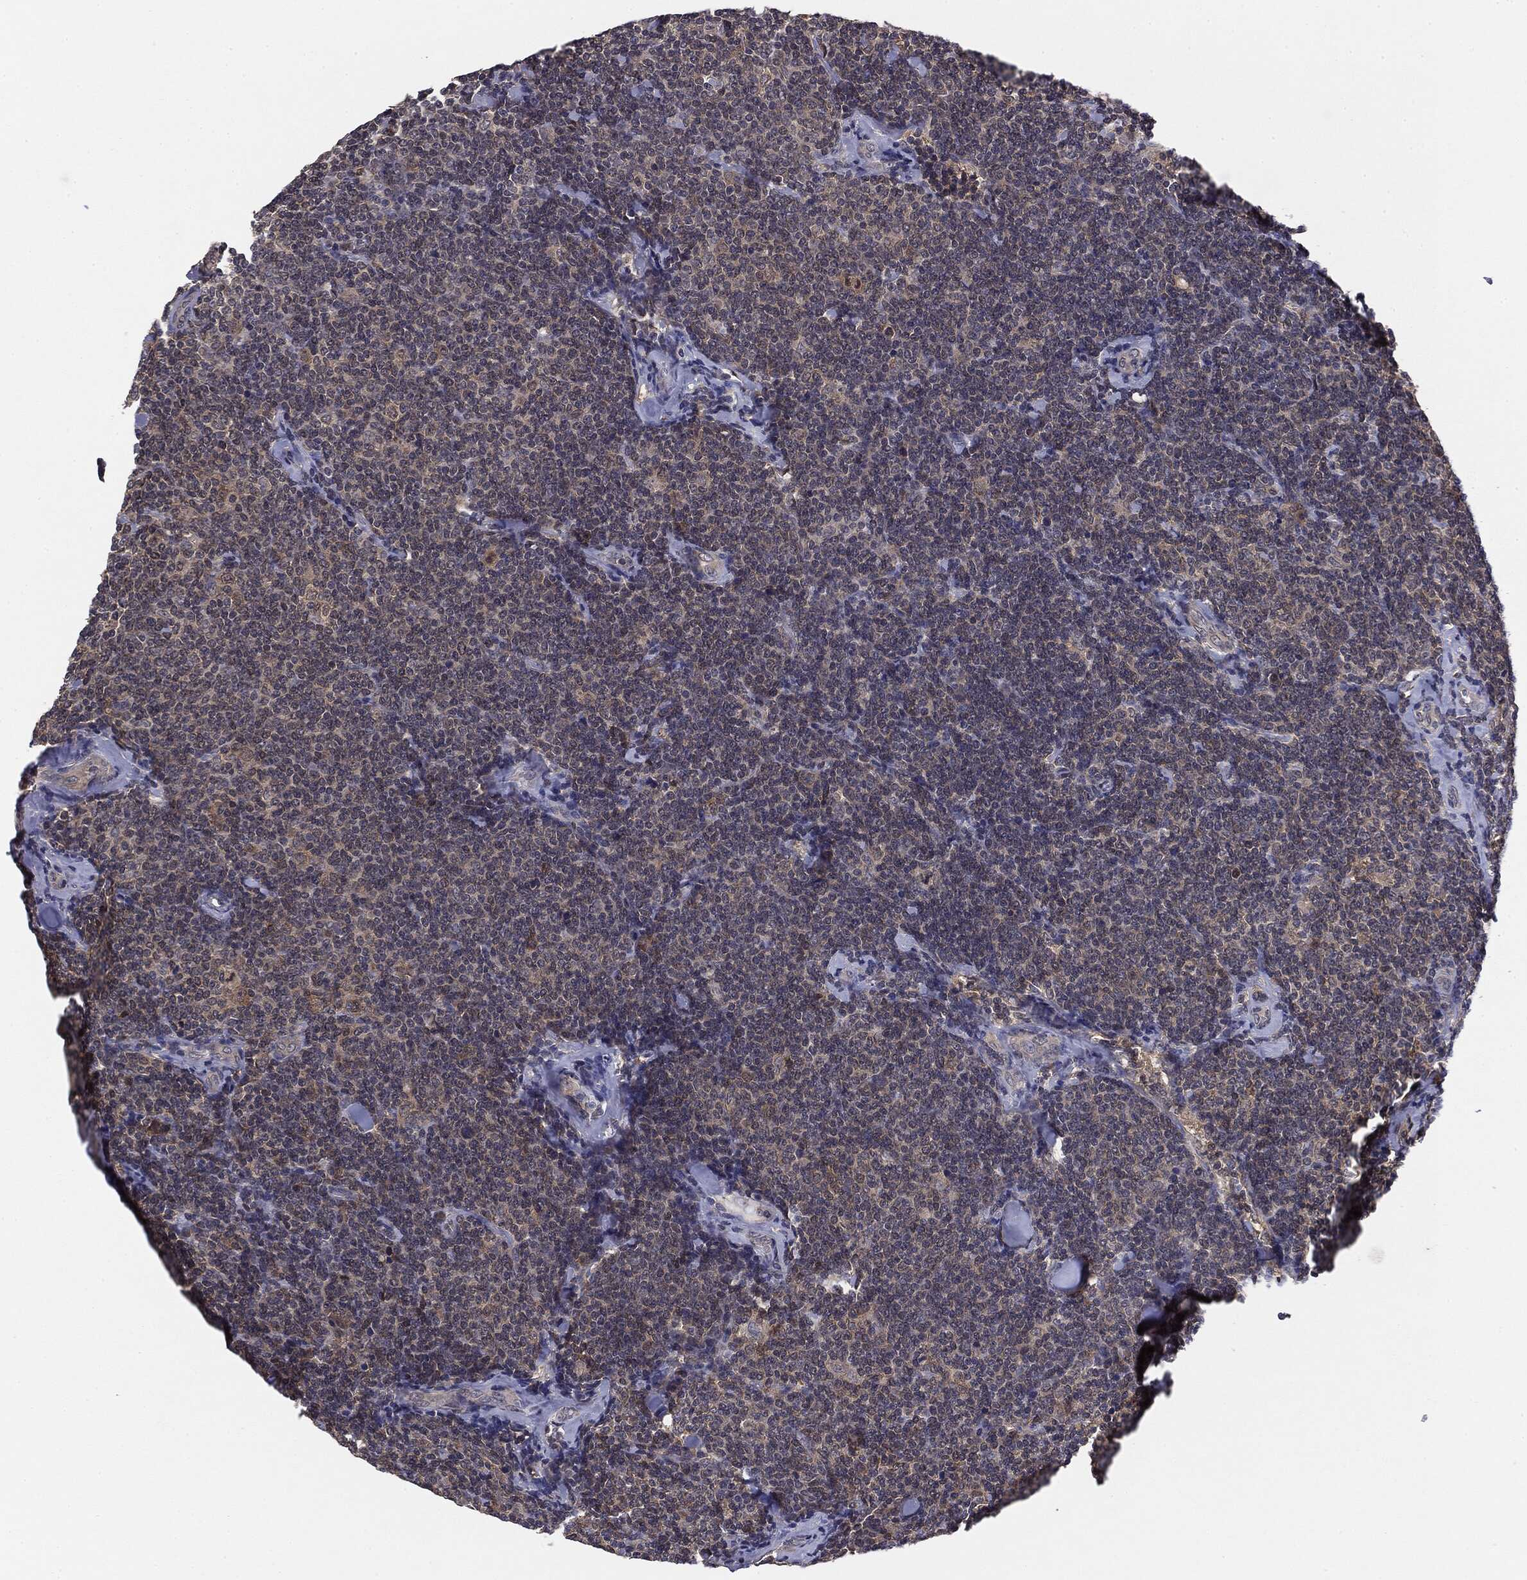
{"staining": {"intensity": "negative", "quantity": "none", "location": "none"}, "tissue": "lymphoma", "cell_type": "Tumor cells", "image_type": "cancer", "snomed": [{"axis": "morphology", "description": "Malignant lymphoma, non-Hodgkin's type, Low grade"}, {"axis": "topography", "description": "Lymph node"}], "caption": "The photomicrograph exhibits no significant staining in tumor cells of lymphoma.", "gene": "KRT7", "patient": {"sex": "female", "age": 56}}